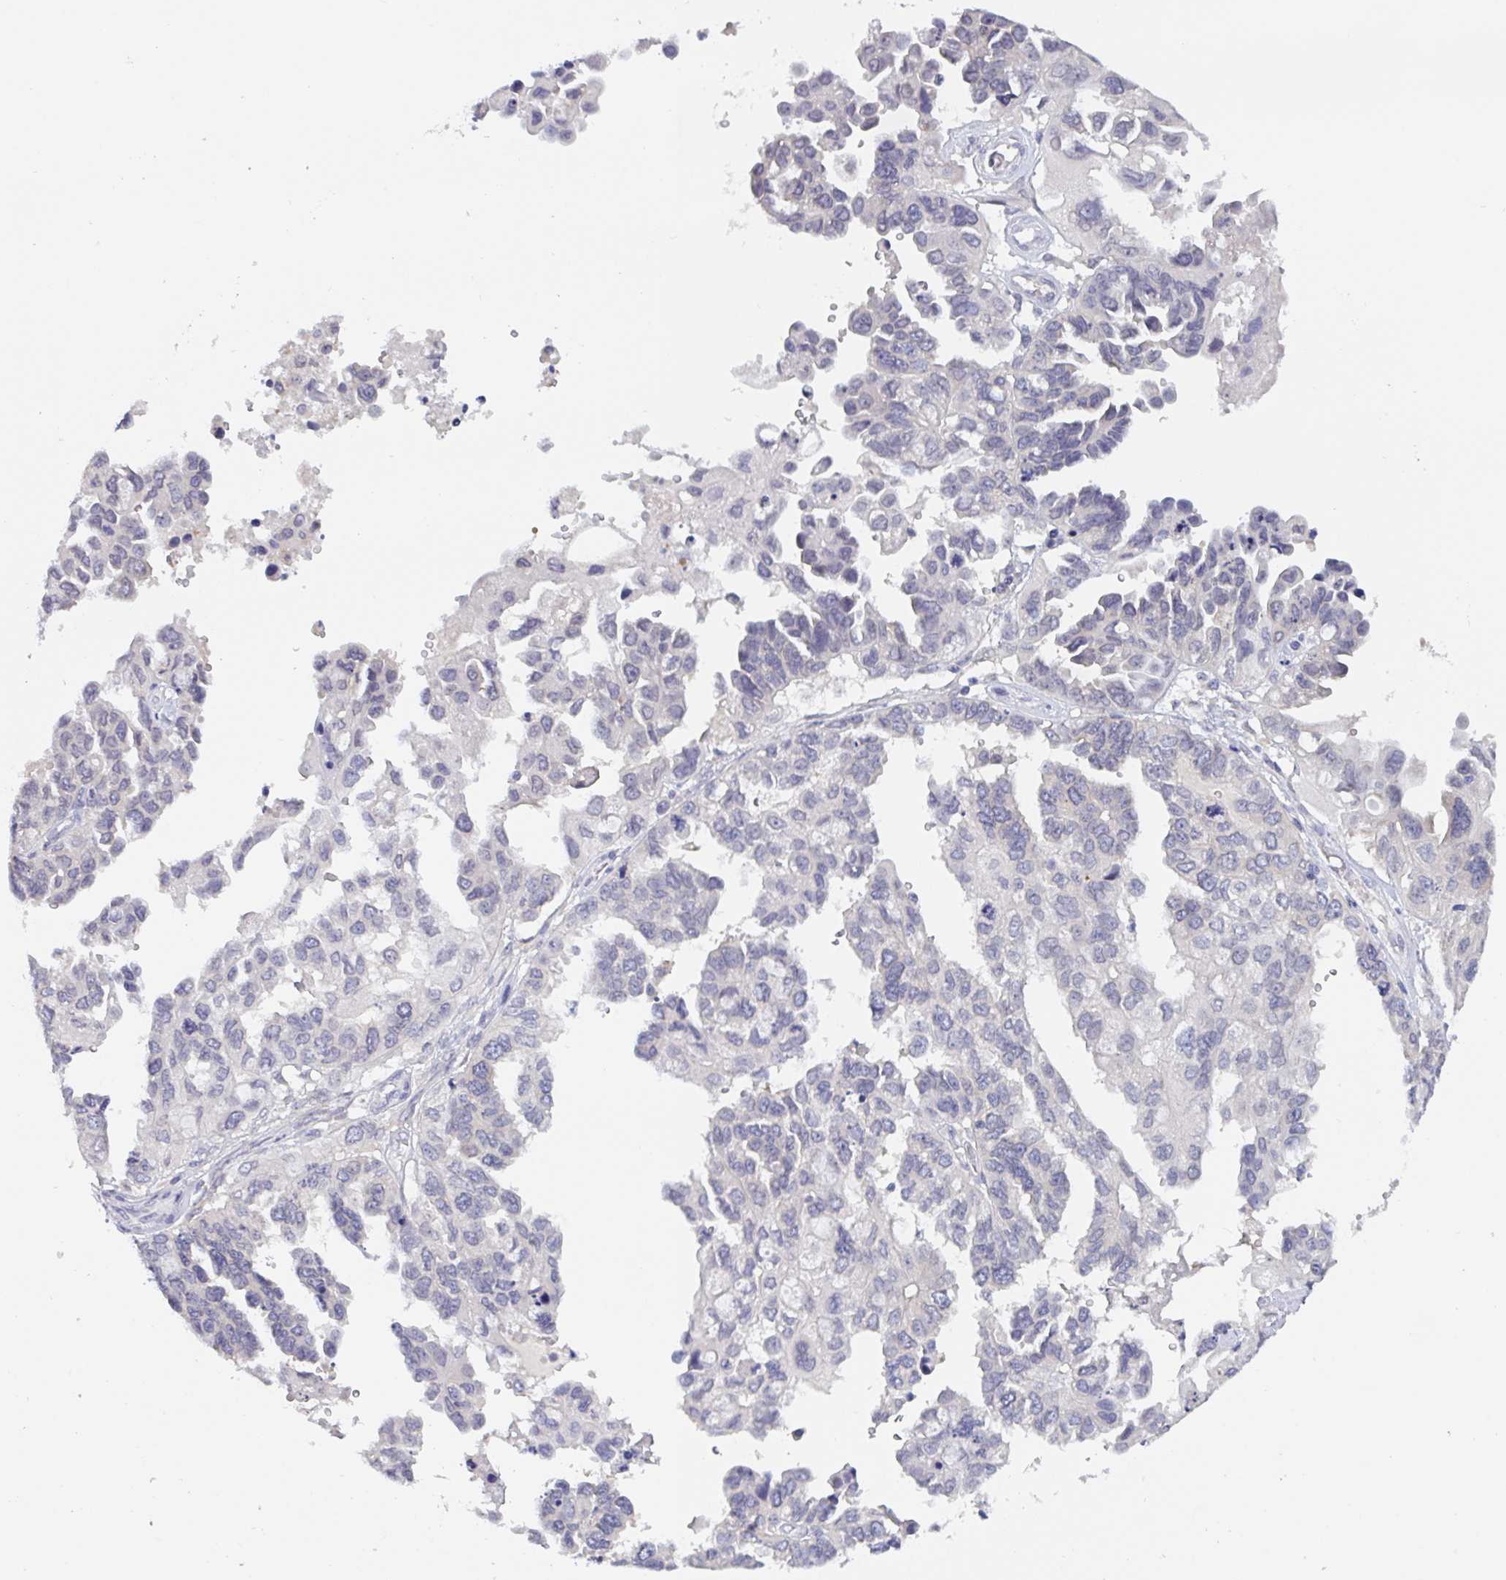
{"staining": {"intensity": "negative", "quantity": "none", "location": "none"}, "tissue": "ovarian cancer", "cell_type": "Tumor cells", "image_type": "cancer", "snomed": [{"axis": "morphology", "description": "Cystadenocarcinoma, serous, NOS"}, {"axis": "topography", "description": "Ovary"}], "caption": "An image of serous cystadenocarcinoma (ovarian) stained for a protein displays no brown staining in tumor cells.", "gene": "SERPINB13", "patient": {"sex": "female", "age": 53}}